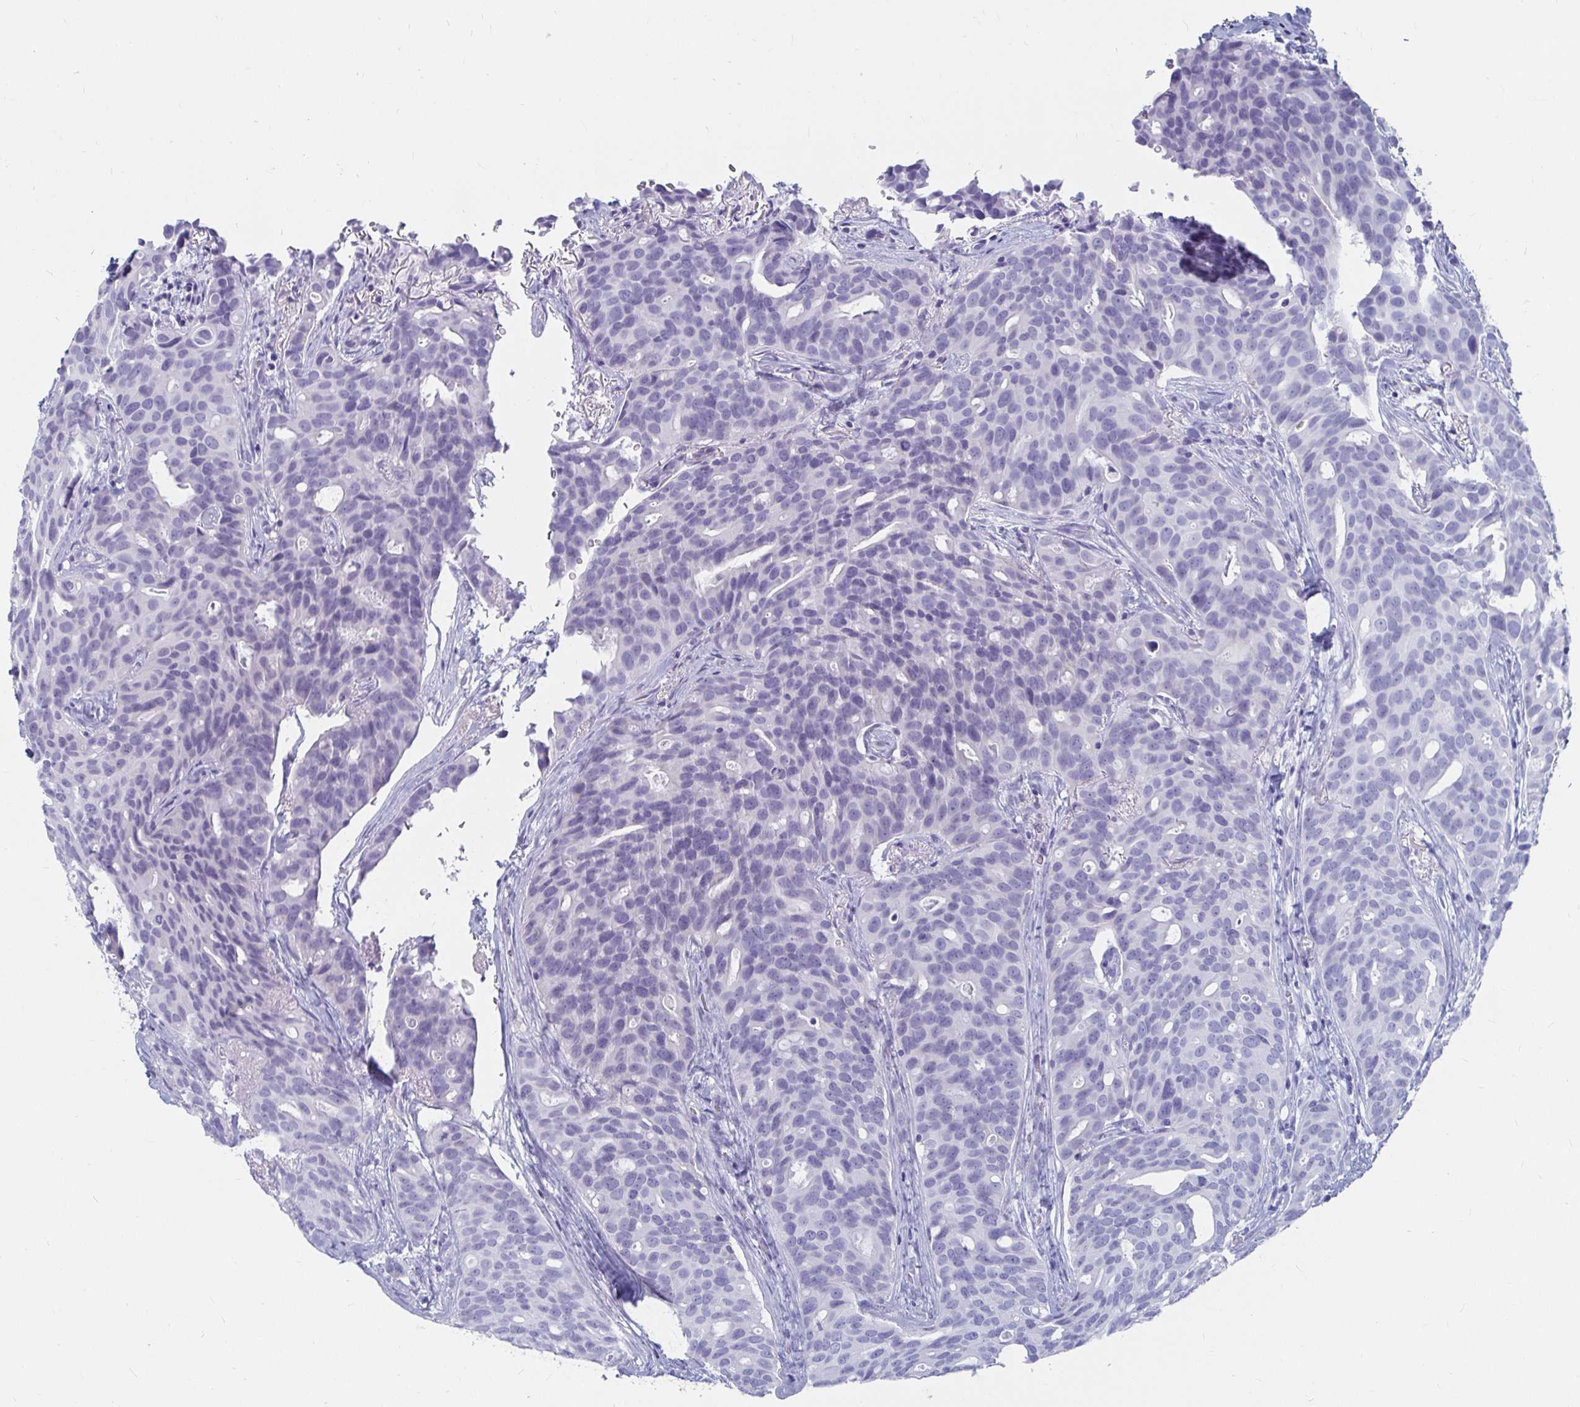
{"staining": {"intensity": "negative", "quantity": "none", "location": "none"}, "tissue": "breast cancer", "cell_type": "Tumor cells", "image_type": "cancer", "snomed": [{"axis": "morphology", "description": "Duct carcinoma"}, {"axis": "topography", "description": "Breast"}], "caption": "The photomicrograph demonstrates no significant expression in tumor cells of breast infiltrating ductal carcinoma. (Stains: DAB (3,3'-diaminobenzidine) immunohistochemistry (IHC) with hematoxylin counter stain, Microscopy: brightfield microscopy at high magnification).", "gene": "CA9", "patient": {"sex": "female", "age": 54}}